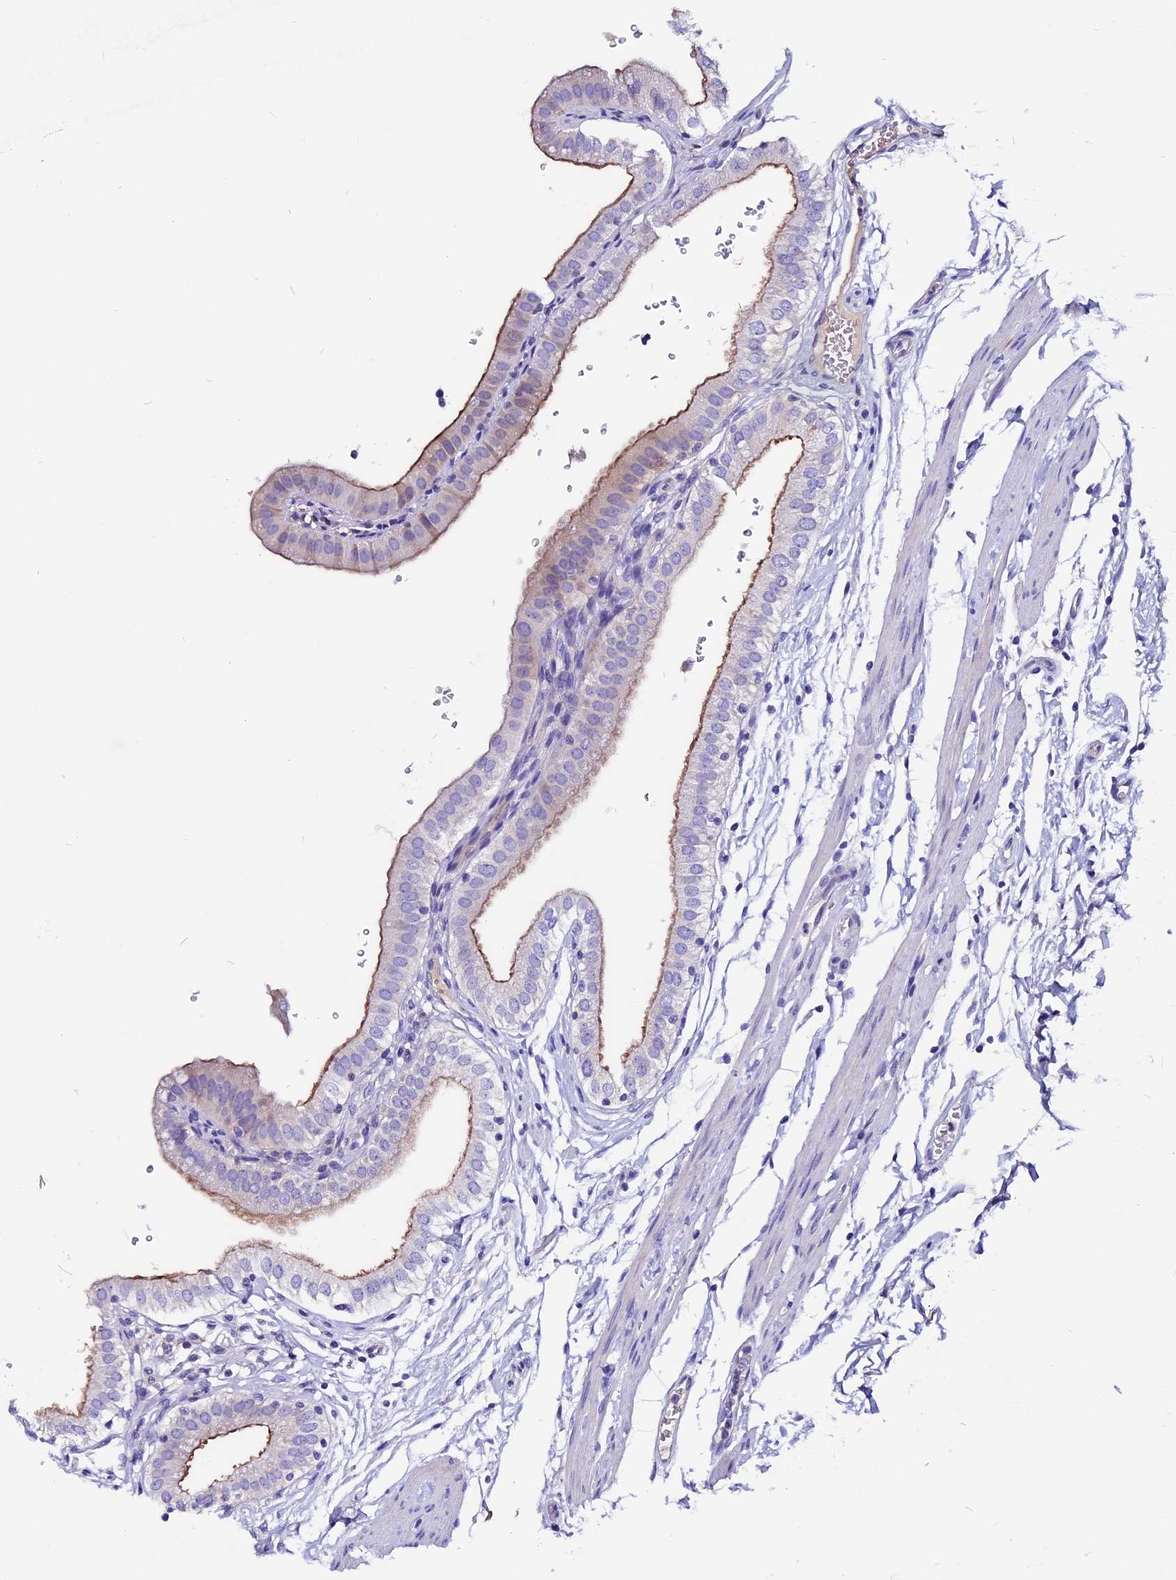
{"staining": {"intensity": "moderate", "quantity": "25%-75%", "location": "cytoplasmic/membranous"}, "tissue": "gallbladder", "cell_type": "Glandular cells", "image_type": "normal", "snomed": [{"axis": "morphology", "description": "Normal tissue, NOS"}, {"axis": "topography", "description": "Gallbladder"}], "caption": "Immunohistochemistry histopathology image of normal human gallbladder stained for a protein (brown), which displays medium levels of moderate cytoplasmic/membranous expression in about 25%-75% of glandular cells.", "gene": "CCBE1", "patient": {"sex": "female", "age": 61}}